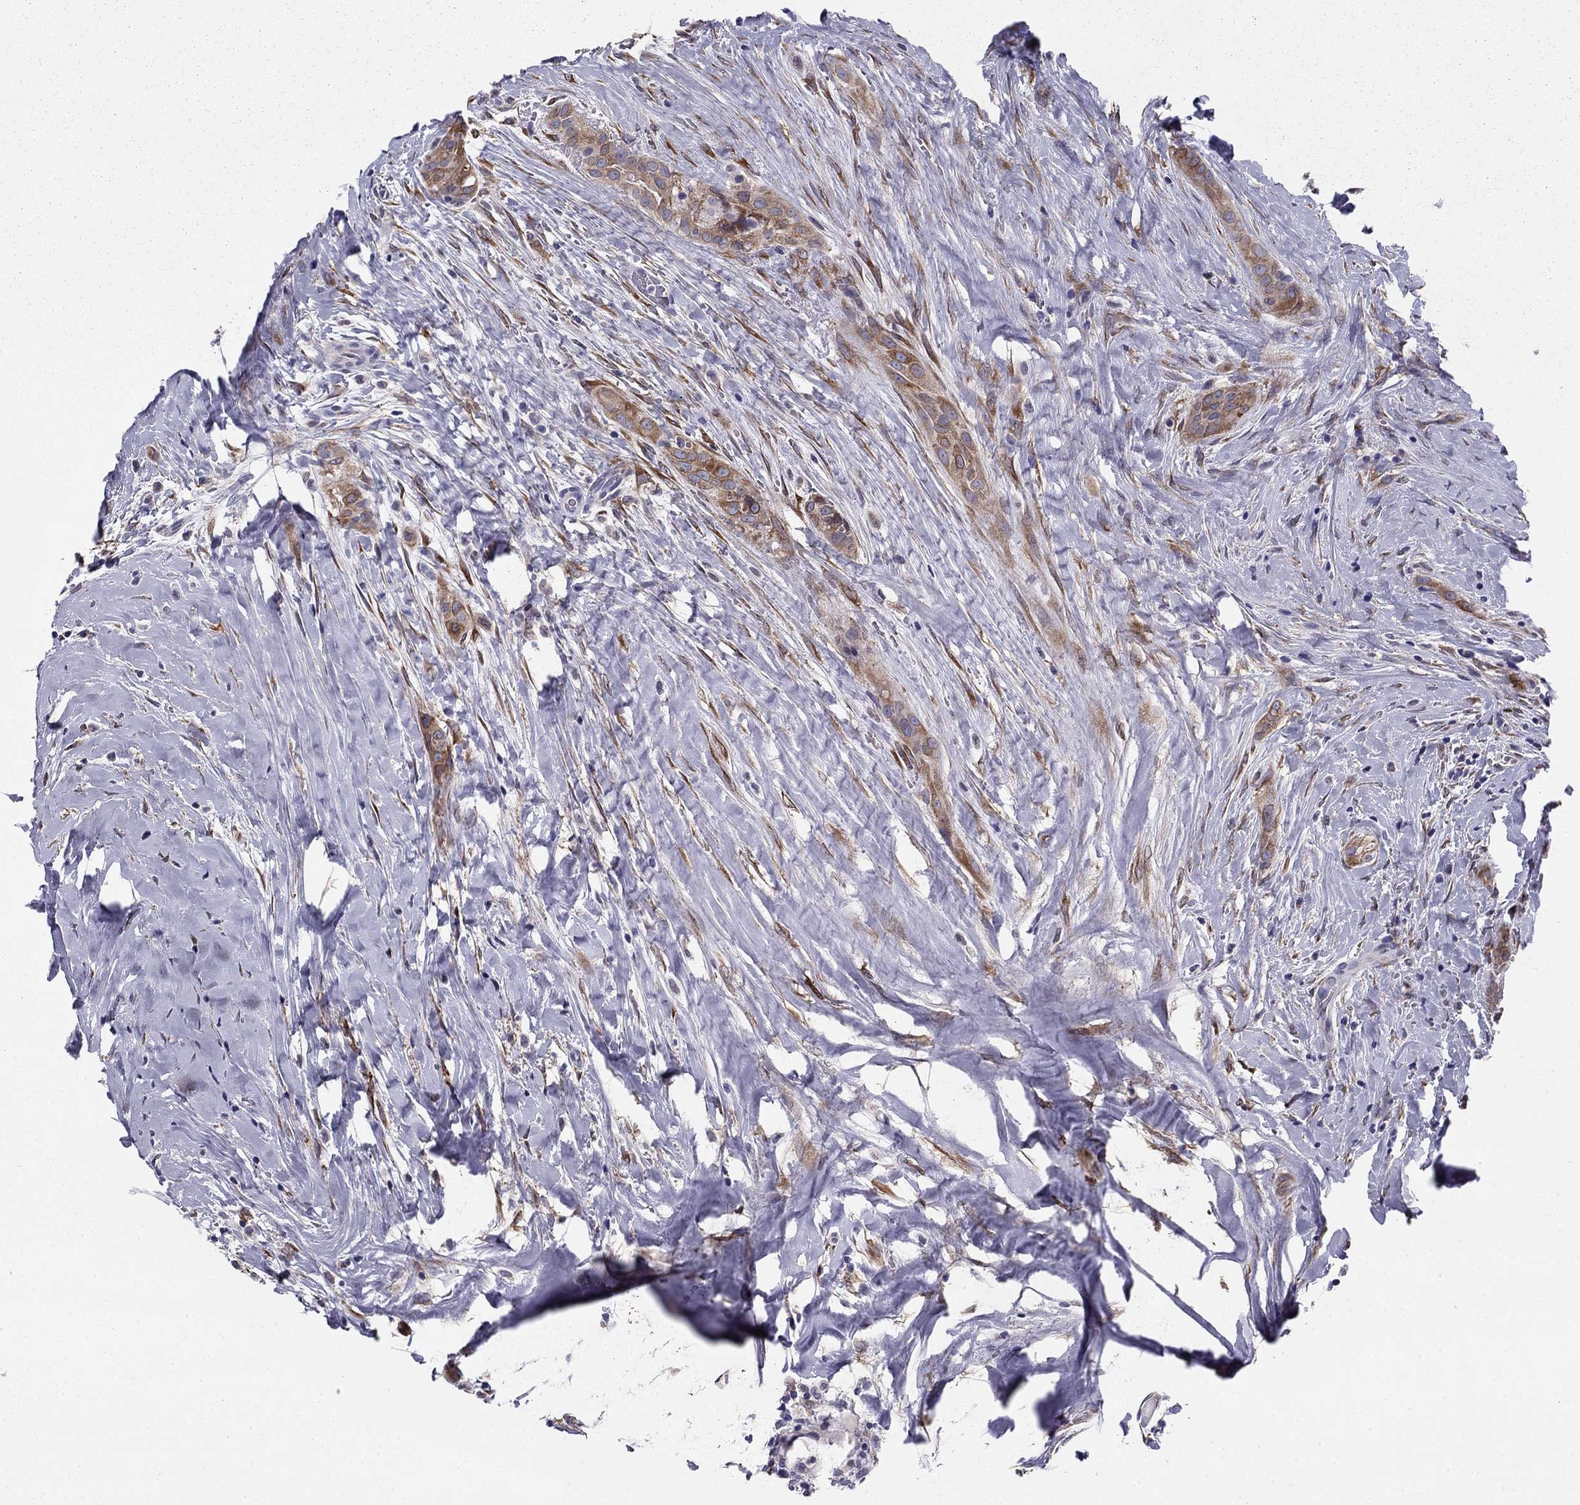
{"staining": {"intensity": "moderate", "quantity": "25%-75%", "location": "cytoplasmic/membranous"}, "tissue": "thyroid cancer", "cell_type": "Tumor cells", "image_type": "cancer", "snomed": [{"axis": "morphology", "description": "Papillary adenocarcinoma, NOS"}, {"axis": "topography", "description": "Thyroid gland"}], "caption": "IHC of thyroid cancer demonstrates medium levels of moderate cytoplasmic/membranous positivity in approximately 25%-75% of tumor cells.", "gene": "TMED3", "patient": {"sex": "male", "age": 61}}